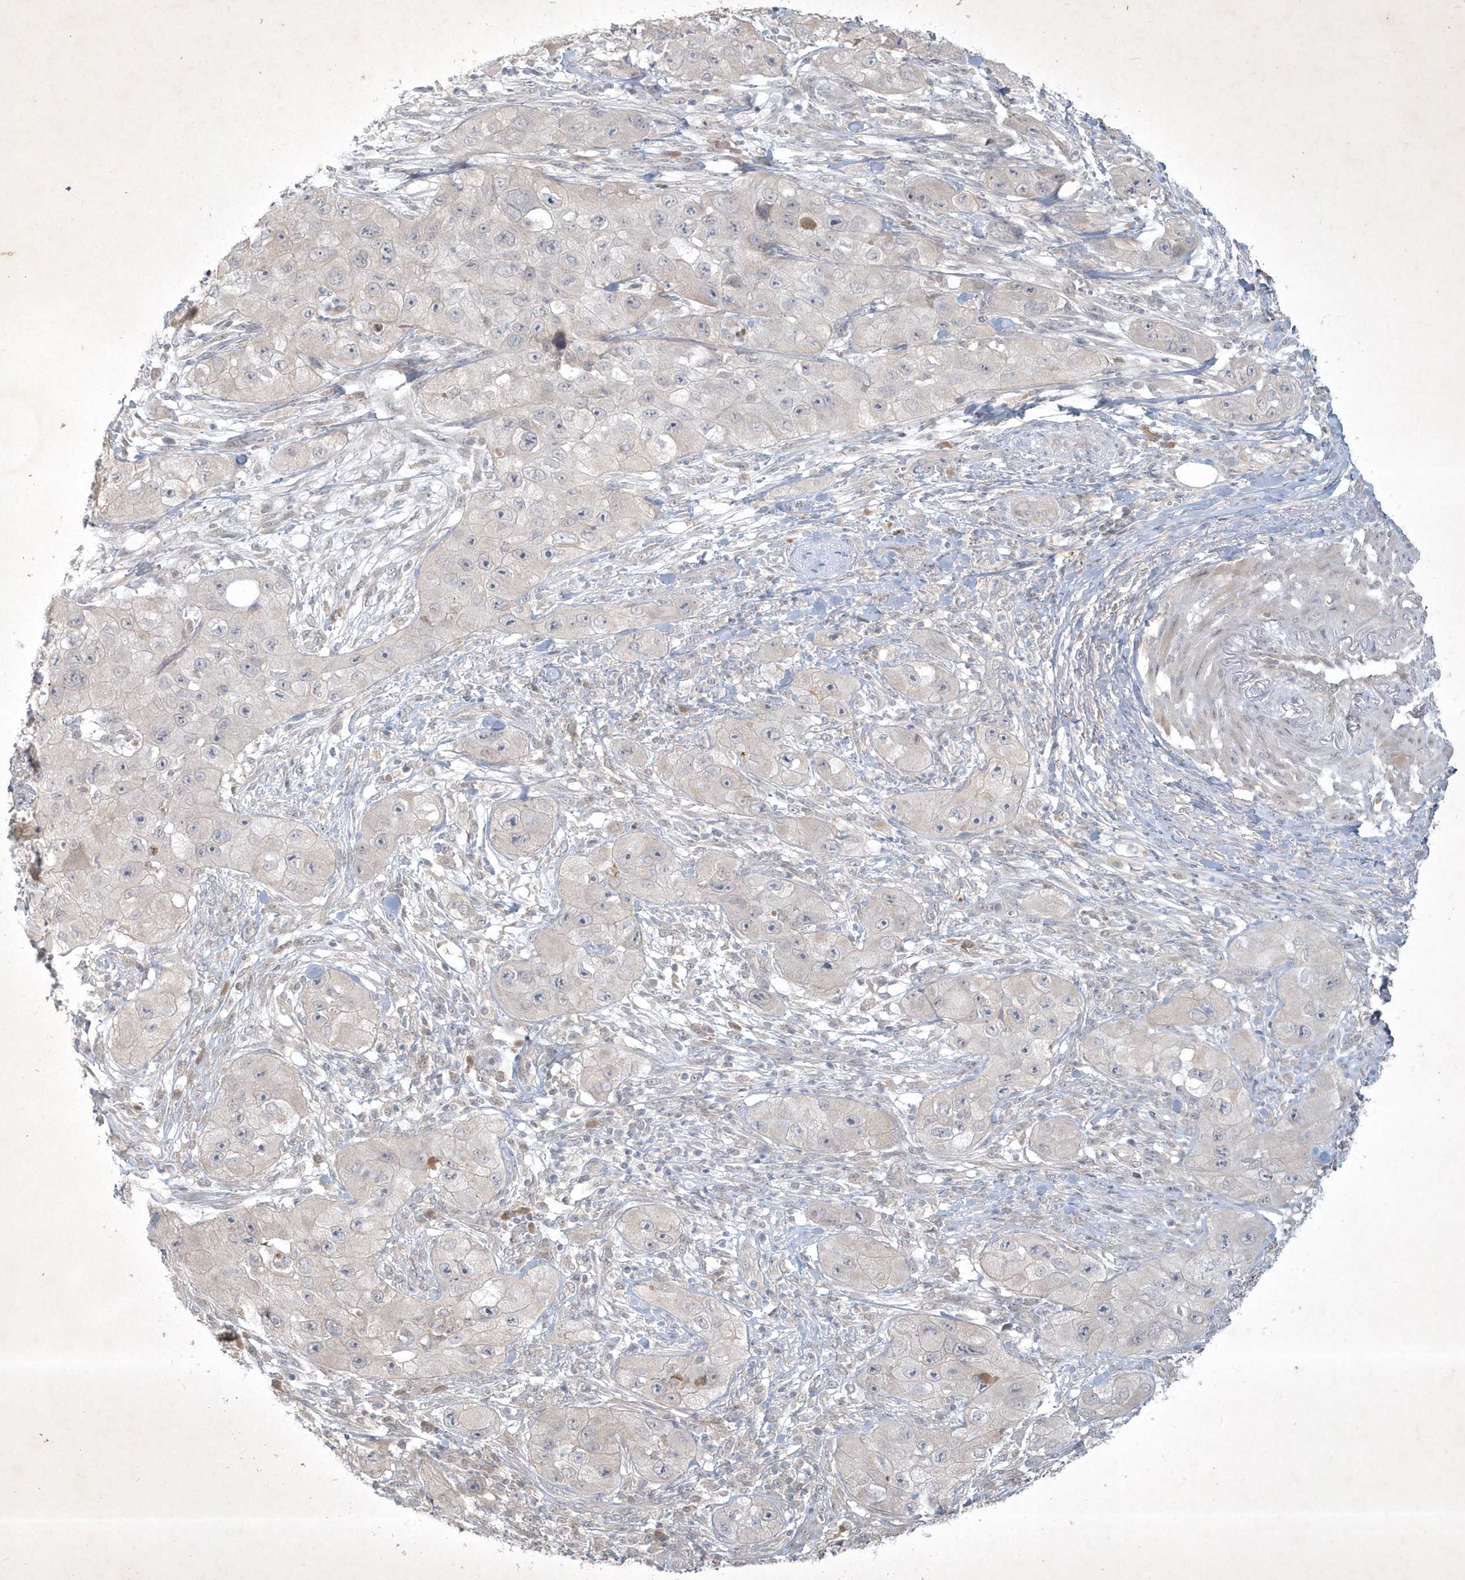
{"staining": {"intensity": "negative", "quantity": "none", "location": "none"}, "tissue": "skin cancer", "cell_type": "Tumor cells", "image_type": "cancer", "snomed": [{"axis": "morphology", "description": "Squamous cell carcinoma, NOS"}, {"axis": "topography", "description": "Skin"}, {"axis": "topography", "description": "Subcutis"}], "caption": "Immunohistochemical staining of squamous cell carcinoma (skin) shows no significant positivity in tumor cells.", "gene": "BOD1", "patient": {"sex": "male", "age": 73}}